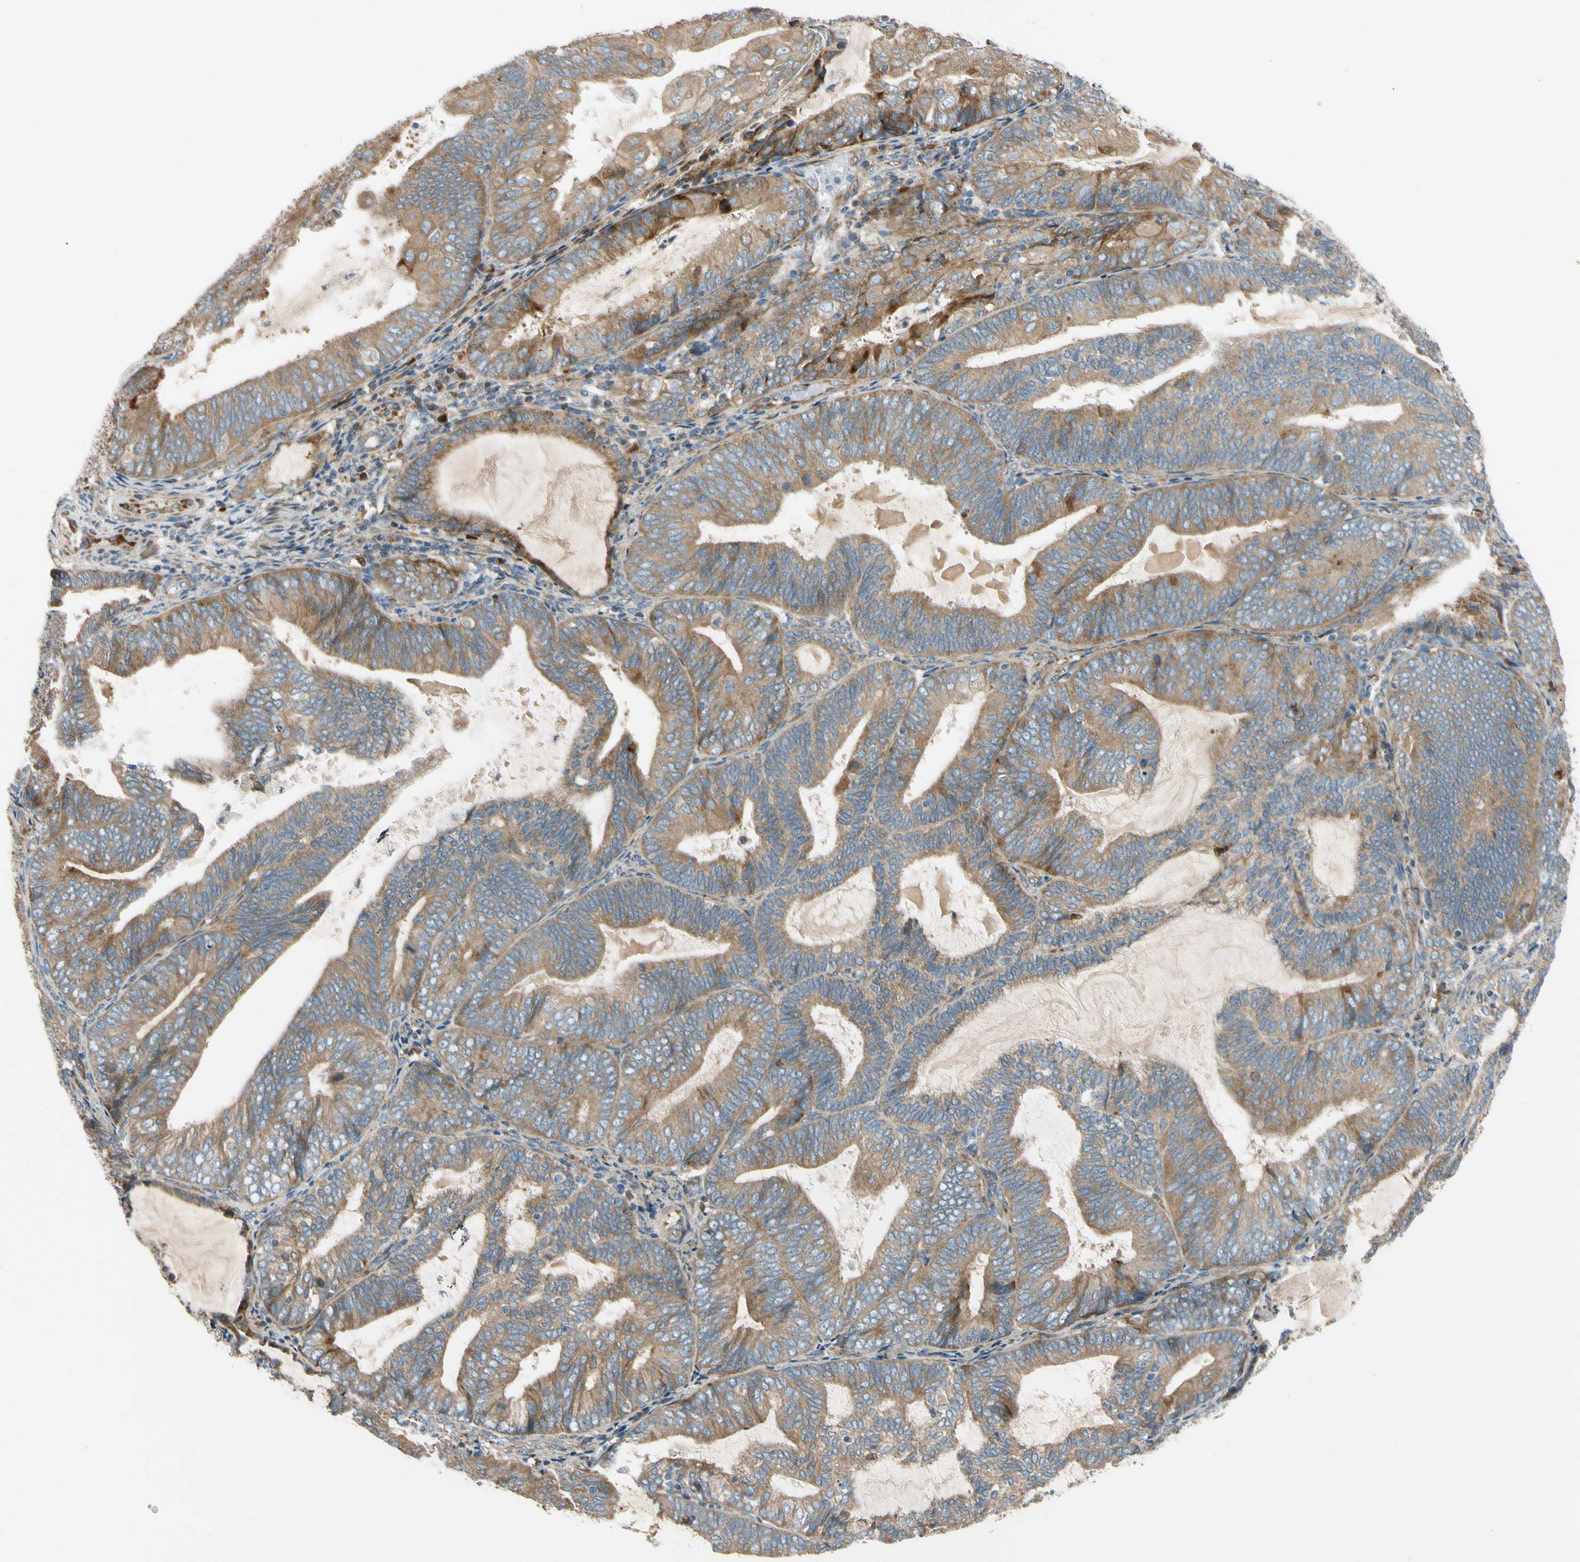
{"staining": {"intensity": "moderate", "quantity": ">75%", "location": "cytoplasmic/membranous"}, "tissue": "endometrial cancer", "cell_type": "Tumor cells", "image_type": "cancer", "snomed": [{"axis": "morphology", "description": "Adenocarcinoma, NOS"}, {"axis": "topography", "description": "Endometrium"}], "caption": "There is medium levels of moderate cytoplasmic/membranous staining in tumor cells of endometrial cancer (adenocarcinoma), as demonstrated by immunohistochemical staining (brown color).", "gene": "MST1R", "patient": {"sex": "female", "age": 81}}